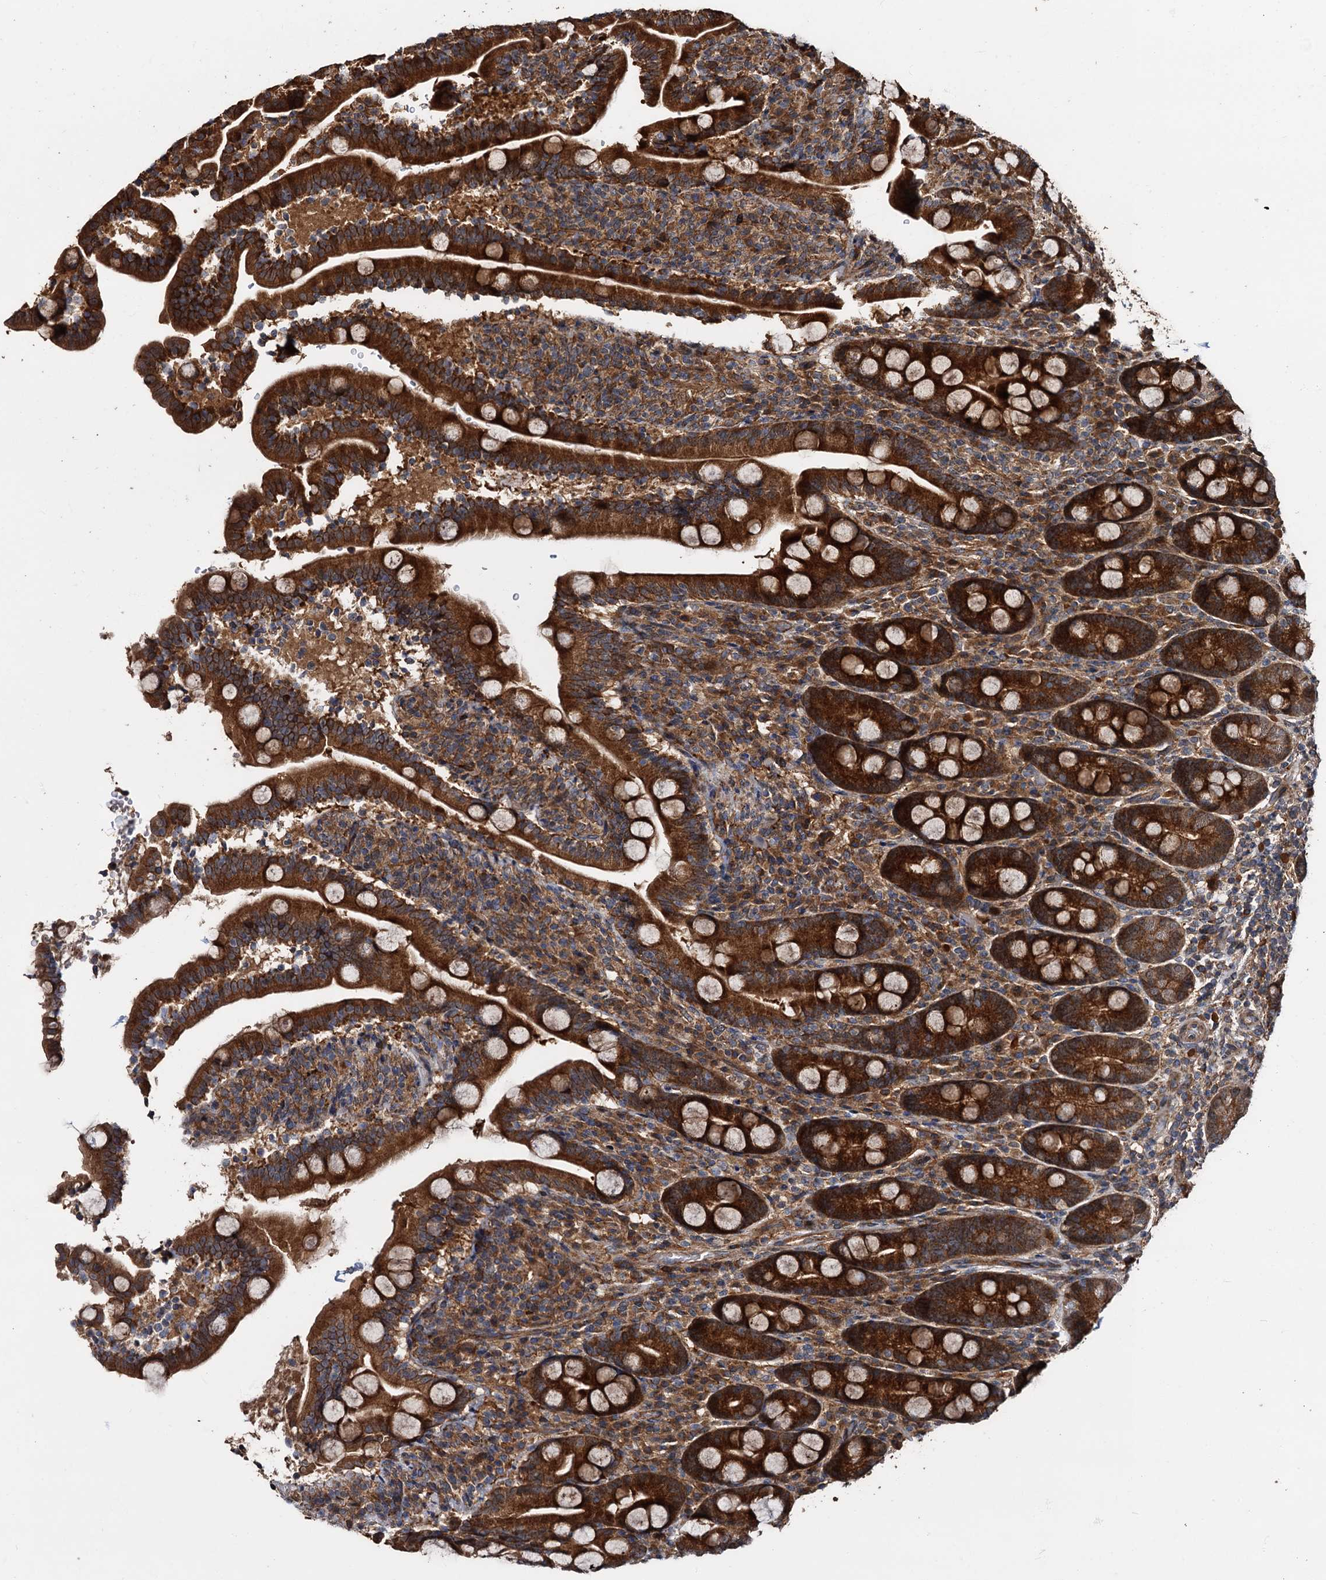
{"staining": {"intensity": "strong", "quantity": ">75%", "location": "cytoplasmic/membranous"}, "tissue": "duodenum", "cell_type": "Glandular cells", "image_type": "normal", "snomed": [{"axis": "morphology", "description": "Normal tissue, NOS"}, {"axis": "topography", "description": "Duodenum"}], "caption": "Approximately >75% of glandular cells in unremarkable duodenum demonstrate strong cytoplasmic/membranous protein staining as visualized by brown immunohistochemical staining.", "gene": "PEX5", "patient": {"sex": "male", "age": 35}}